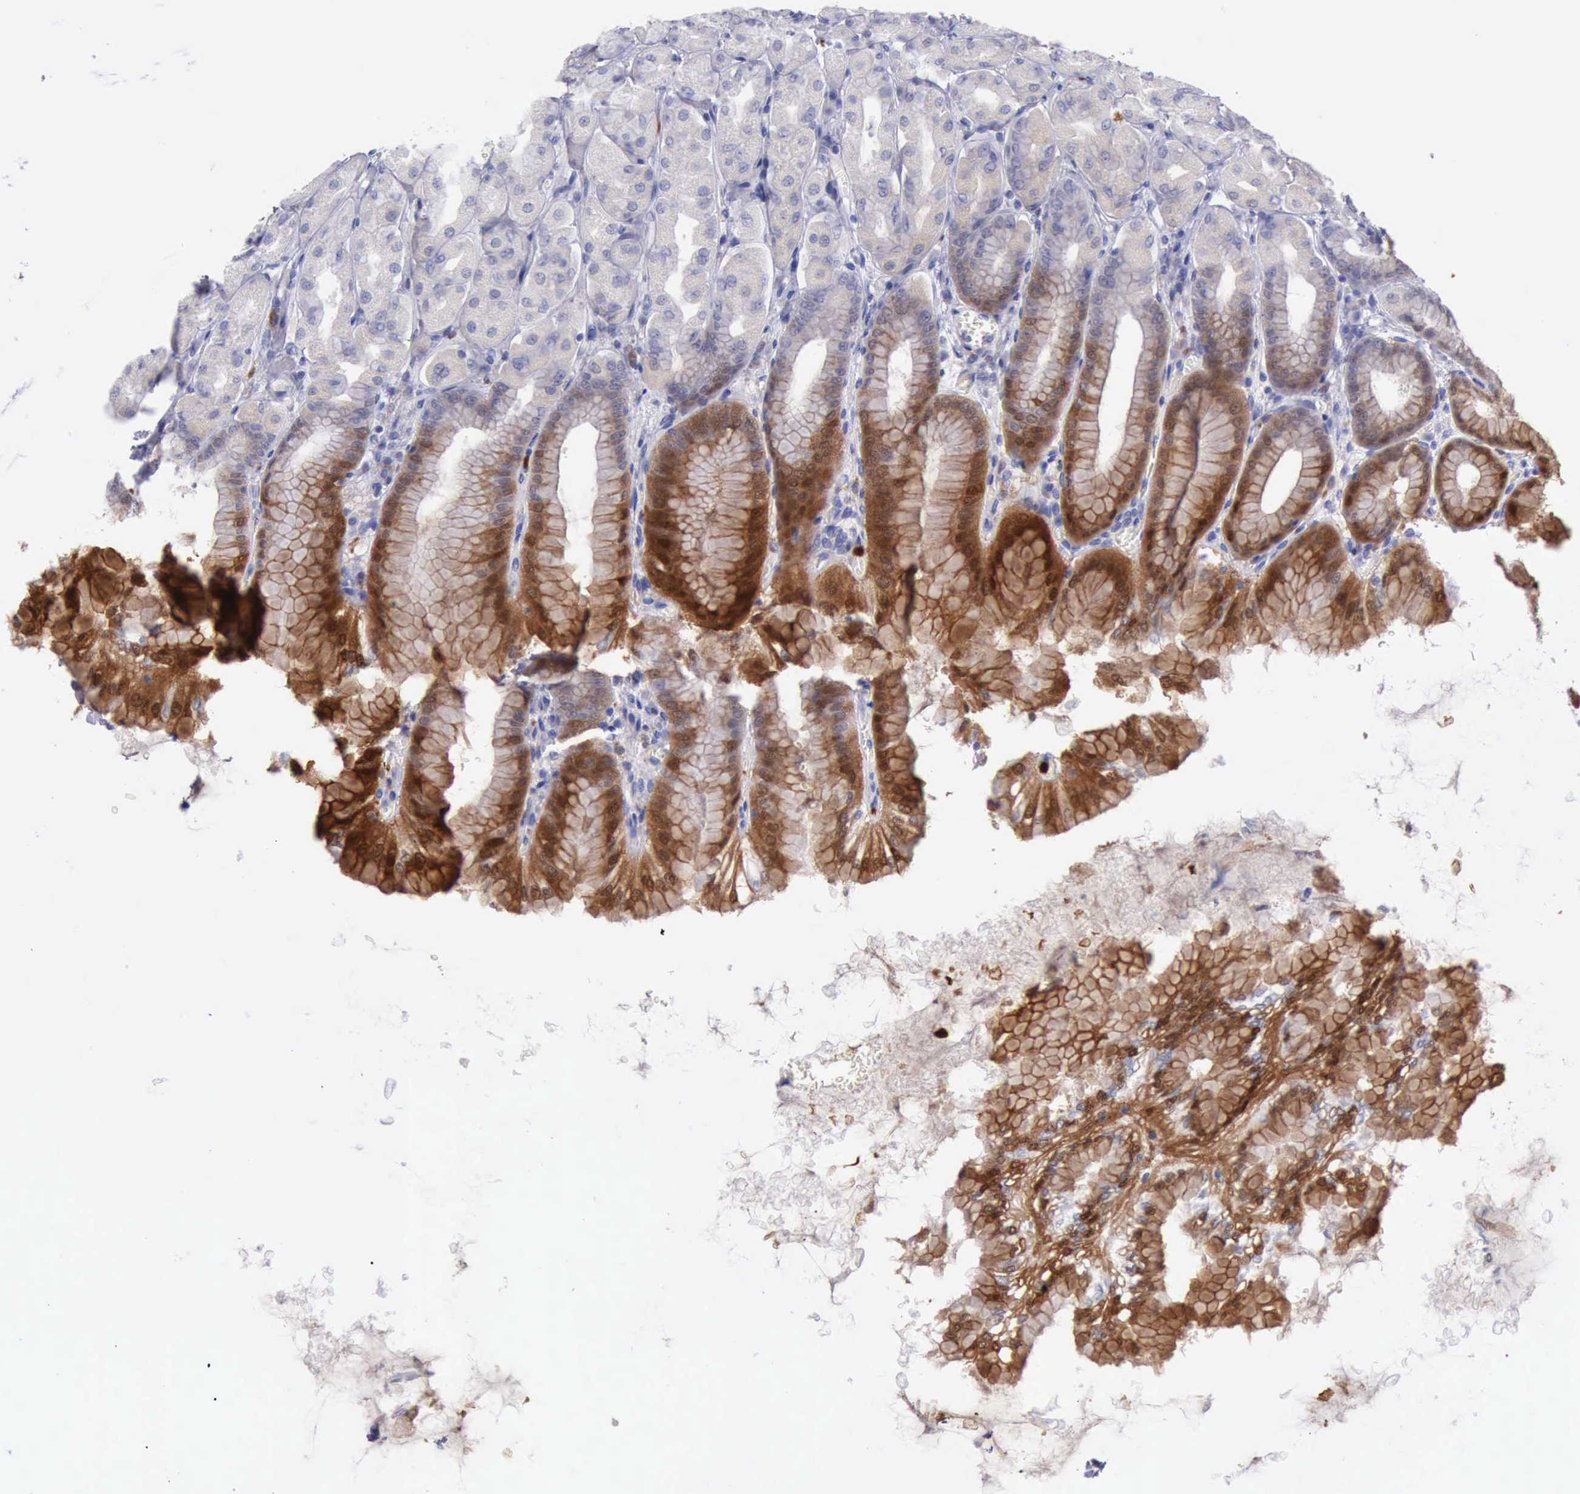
{"staining": {"intensity": "strong", "quantity": "25%-75%", "location": "cytoplasmic/membranous"}, "tissue": "stomach", "cell_type": "Glandular cells", "image_type": "normal", "snomed": [{"axis": "morphology", "description": "Normal tissue, NOS"}, {"axis": "topography", "description": "Stomach, upper"}], "caption": "Immunohistochemistry image of benign stomach stained for a protein (brown), which exhibits high levels of strong cytoplasmic/membranous positivity in about 25%-75% of glandular cells.", "gene": "CSTA", "patient": {"sex": "female", "age": 56}}